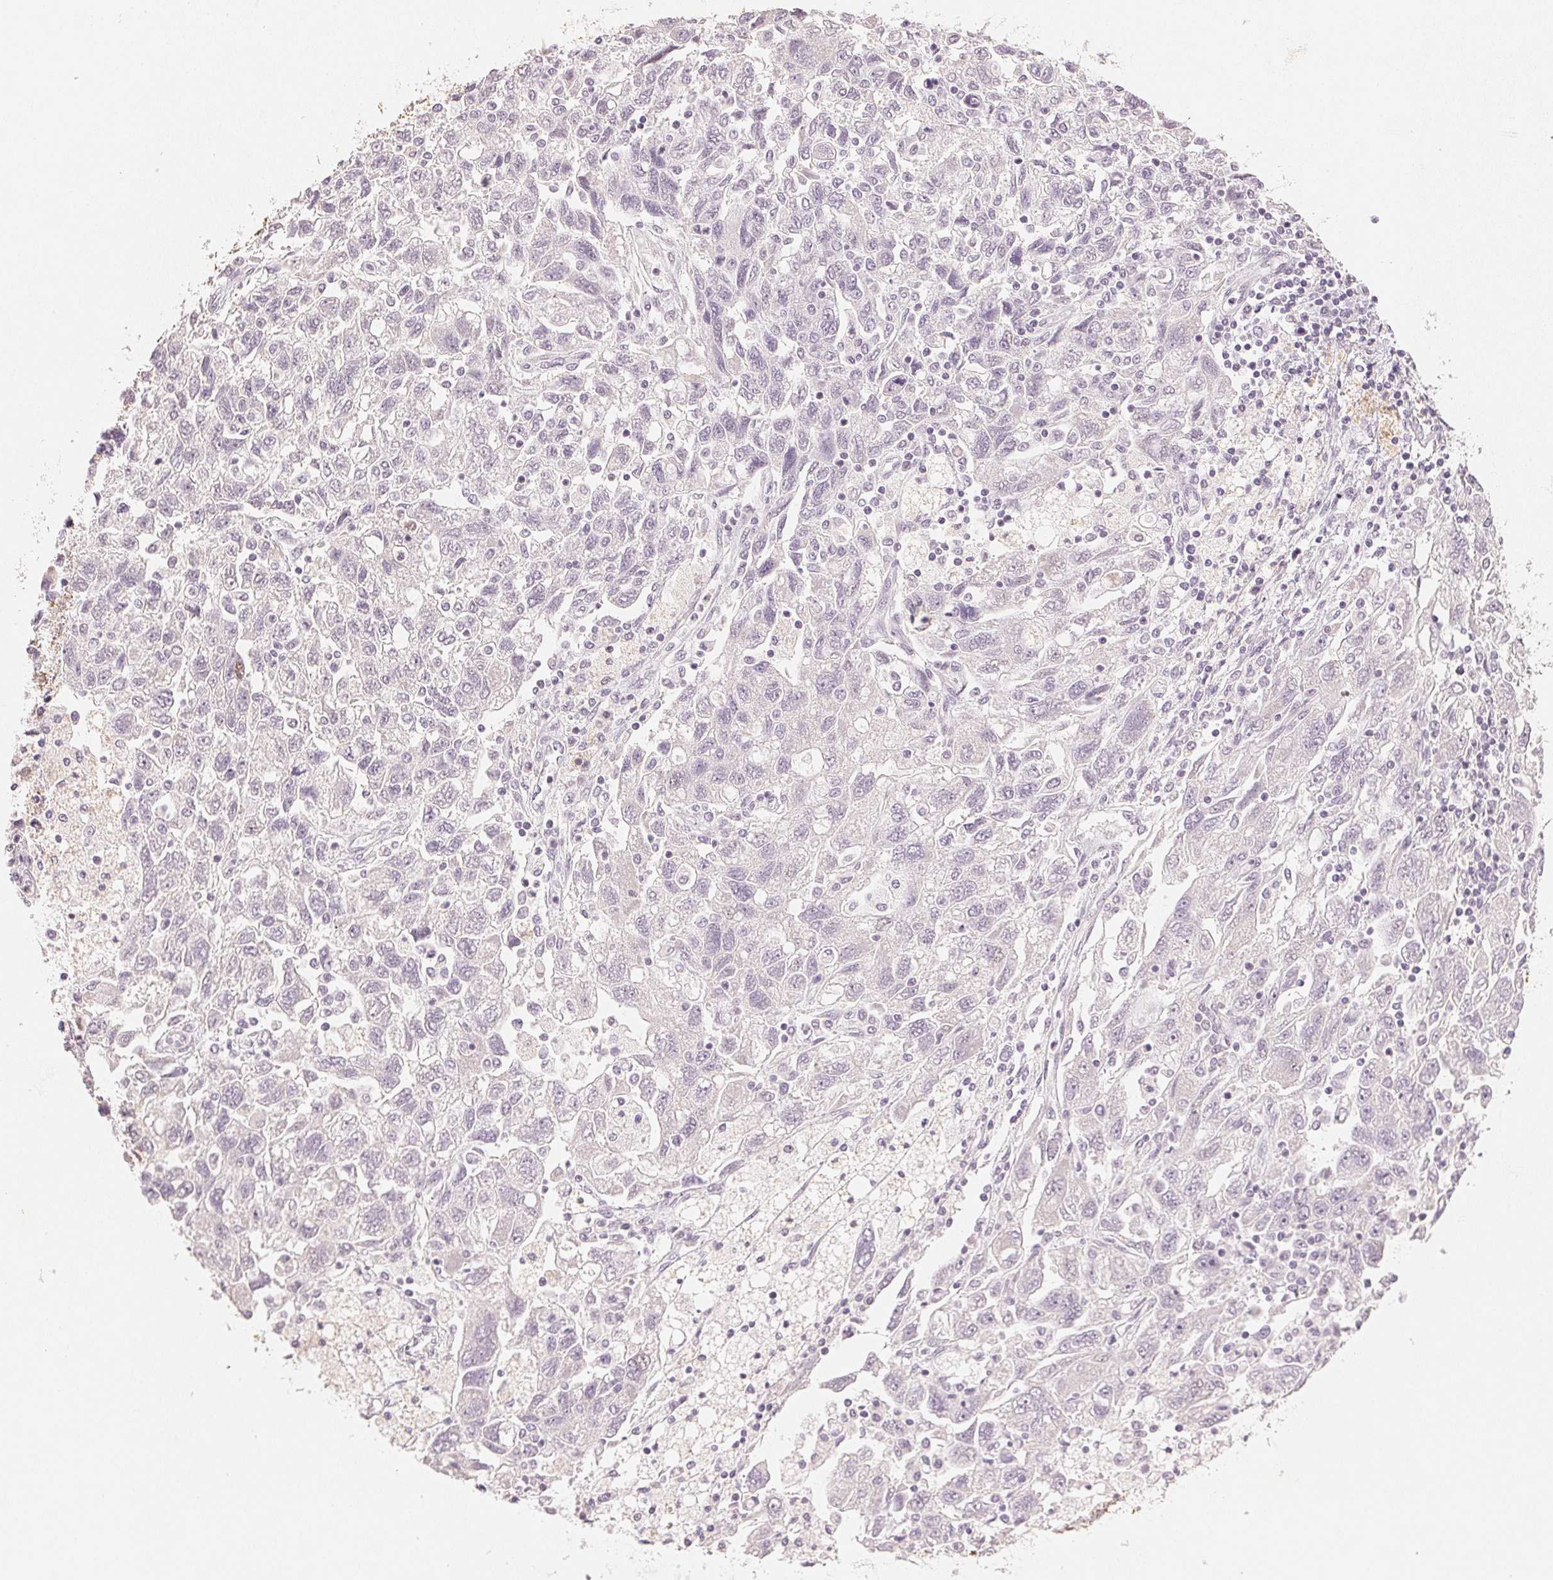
{"staining": {"intensity": "negative", "quantity": "none", "location": "none"}, "tissue": "ovarian cancer", "cell_type": "Tumor cells", "image_type": "cancer", "snomed": [{"axis": "morphology", "description": "Carcinoma, NOS"}, {"axis": "morphology", "description": "Cystadenocarcinoma, serous, NOS"}, {"axis": "topography", "description": "Ovary"}], "caption": "Serous cystadenocarcinoma (ovarian) was stained to show a protein in brown. There is no significant staining in tumor cells.", "gene": "SMTN", "patient": {"sex": "female", "age": 69}}